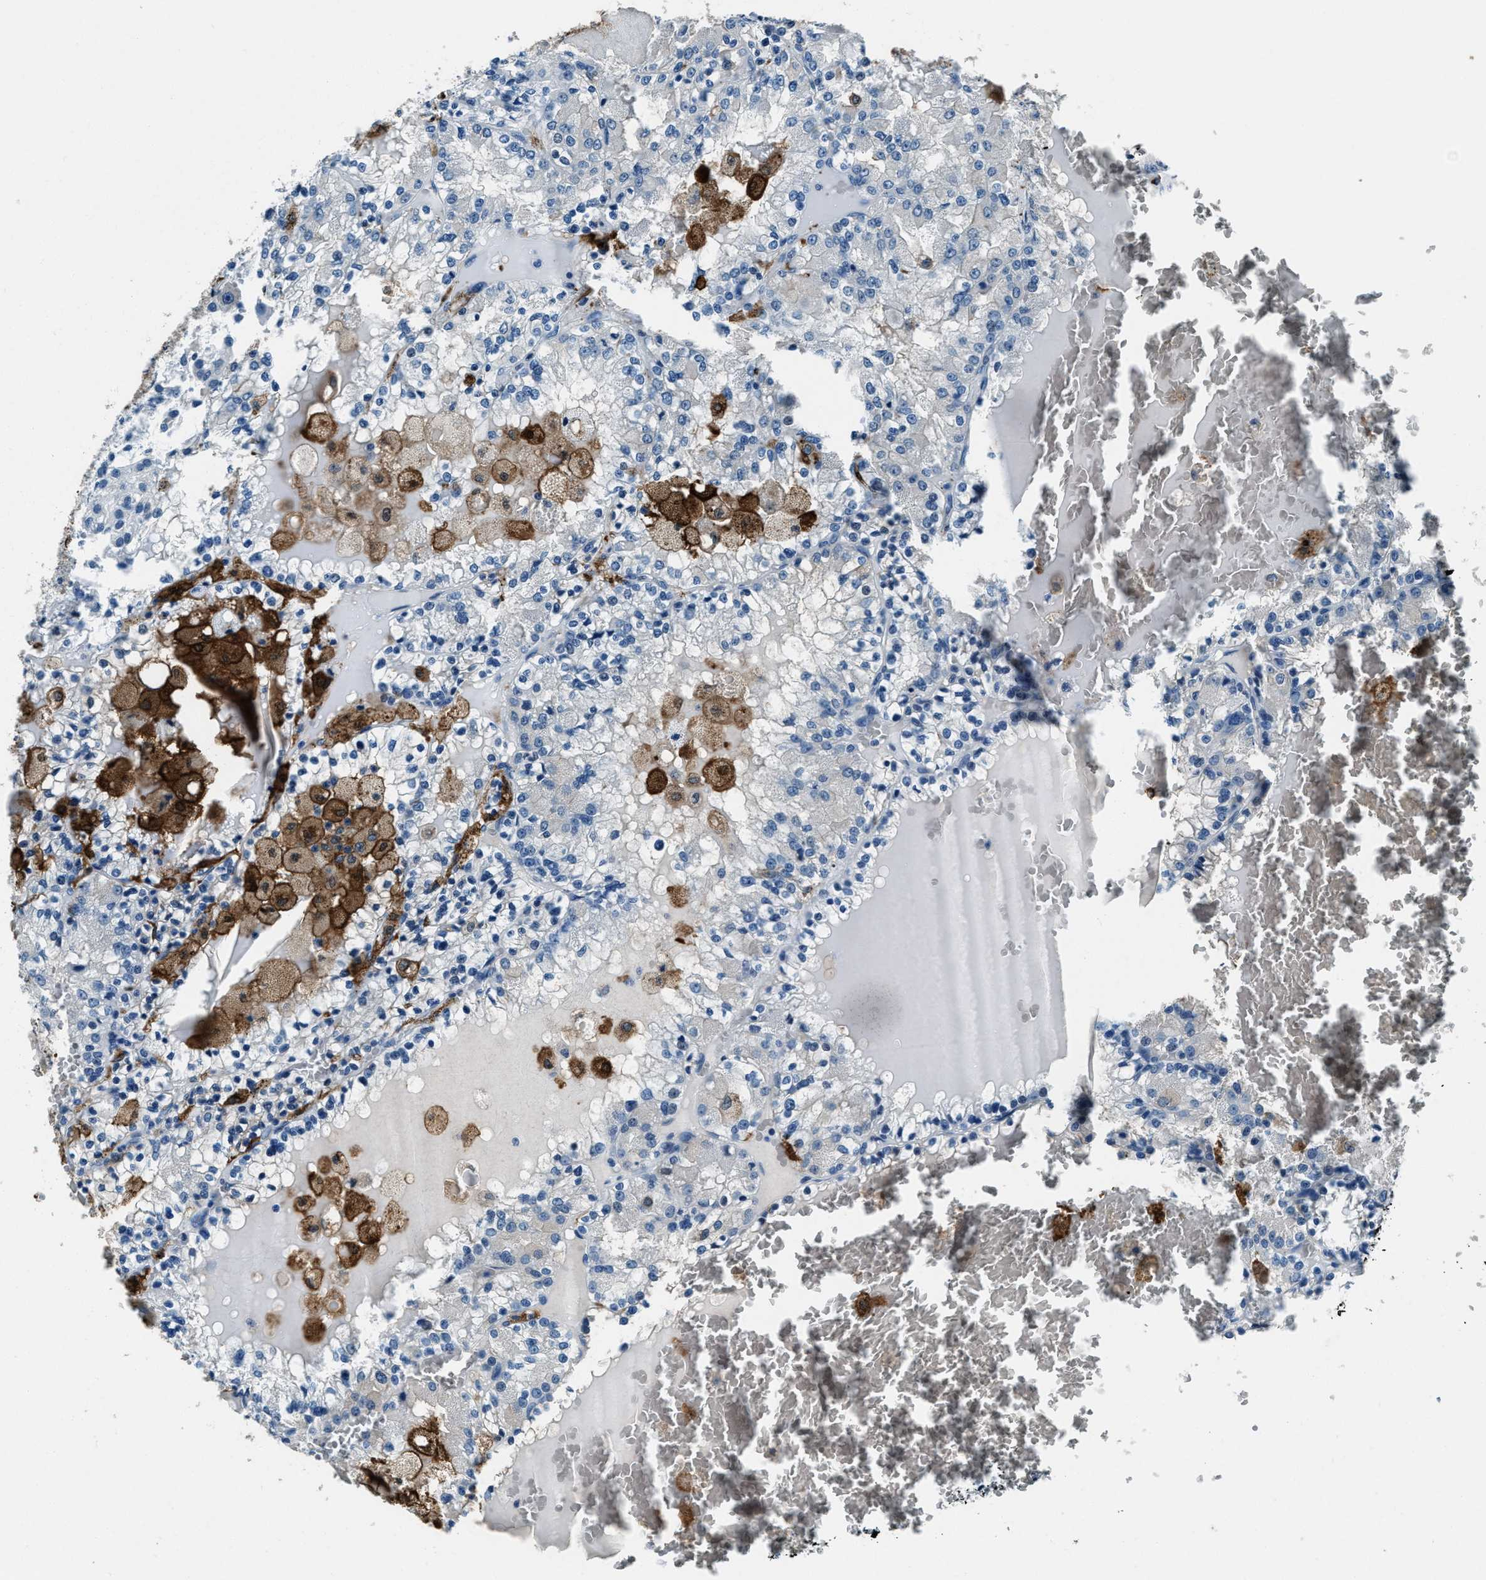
{"staining": {"intensity": "negative", "quantity": "none", "location": "none"}, "tissue": "renal cancer", "cell_type": "Tumor cells", "image_type": "cancer", "snomed": [{"axis": "morphology", "description": "Adenocarcinoma, NOS"}, {"axis": "topography", "description": "Kidney"}], "caption": "Tumor cells show no significant expression in renal adenocarcinoma.", "gene": "PTPDC1", "patient": {"sex": "female", "age": 56}}